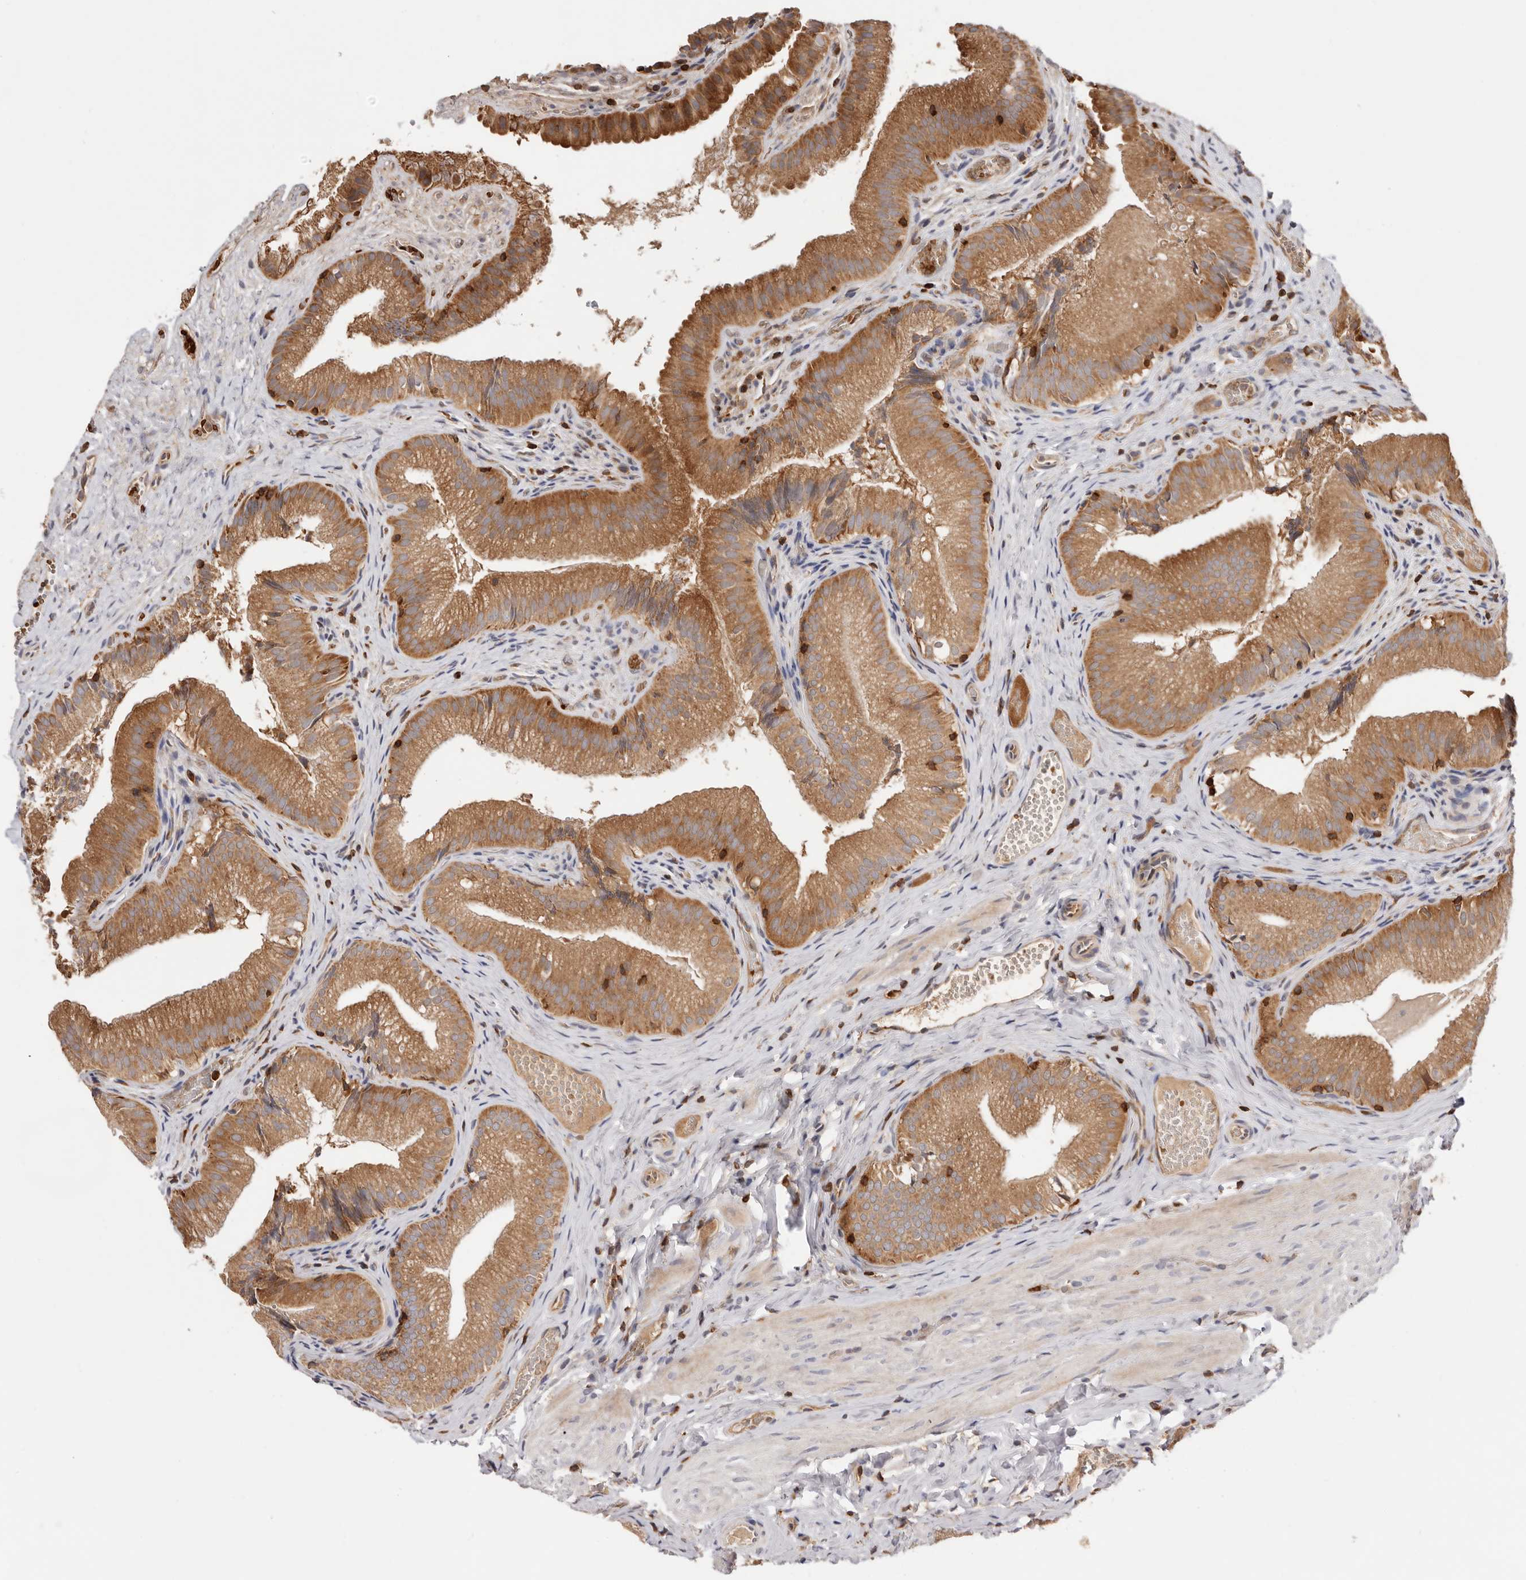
{"staining": {"intensity": "moderate", "quantity": ">75%", "location": "cytoplasmic/membranous"}, "tissue": "gallbladder", "cell_type": "Glandular cells", "image_type": "normal", "snomed": [{"axis": "morphology", "description": "Normal tissue, NOS"}, {"axis": "topography", "description": "Gallbladder"}], "caption": "This image shows normal gallbladder stained with immunohistochemistry (IHC) to label a protein in brown. The cytoplasmic/membranous of glandular cells show moderate positivity for the protein. Nuclei are counter-stained blue.", "gene": "RNF213", "patient": {"sex": "female", "age": 30}}